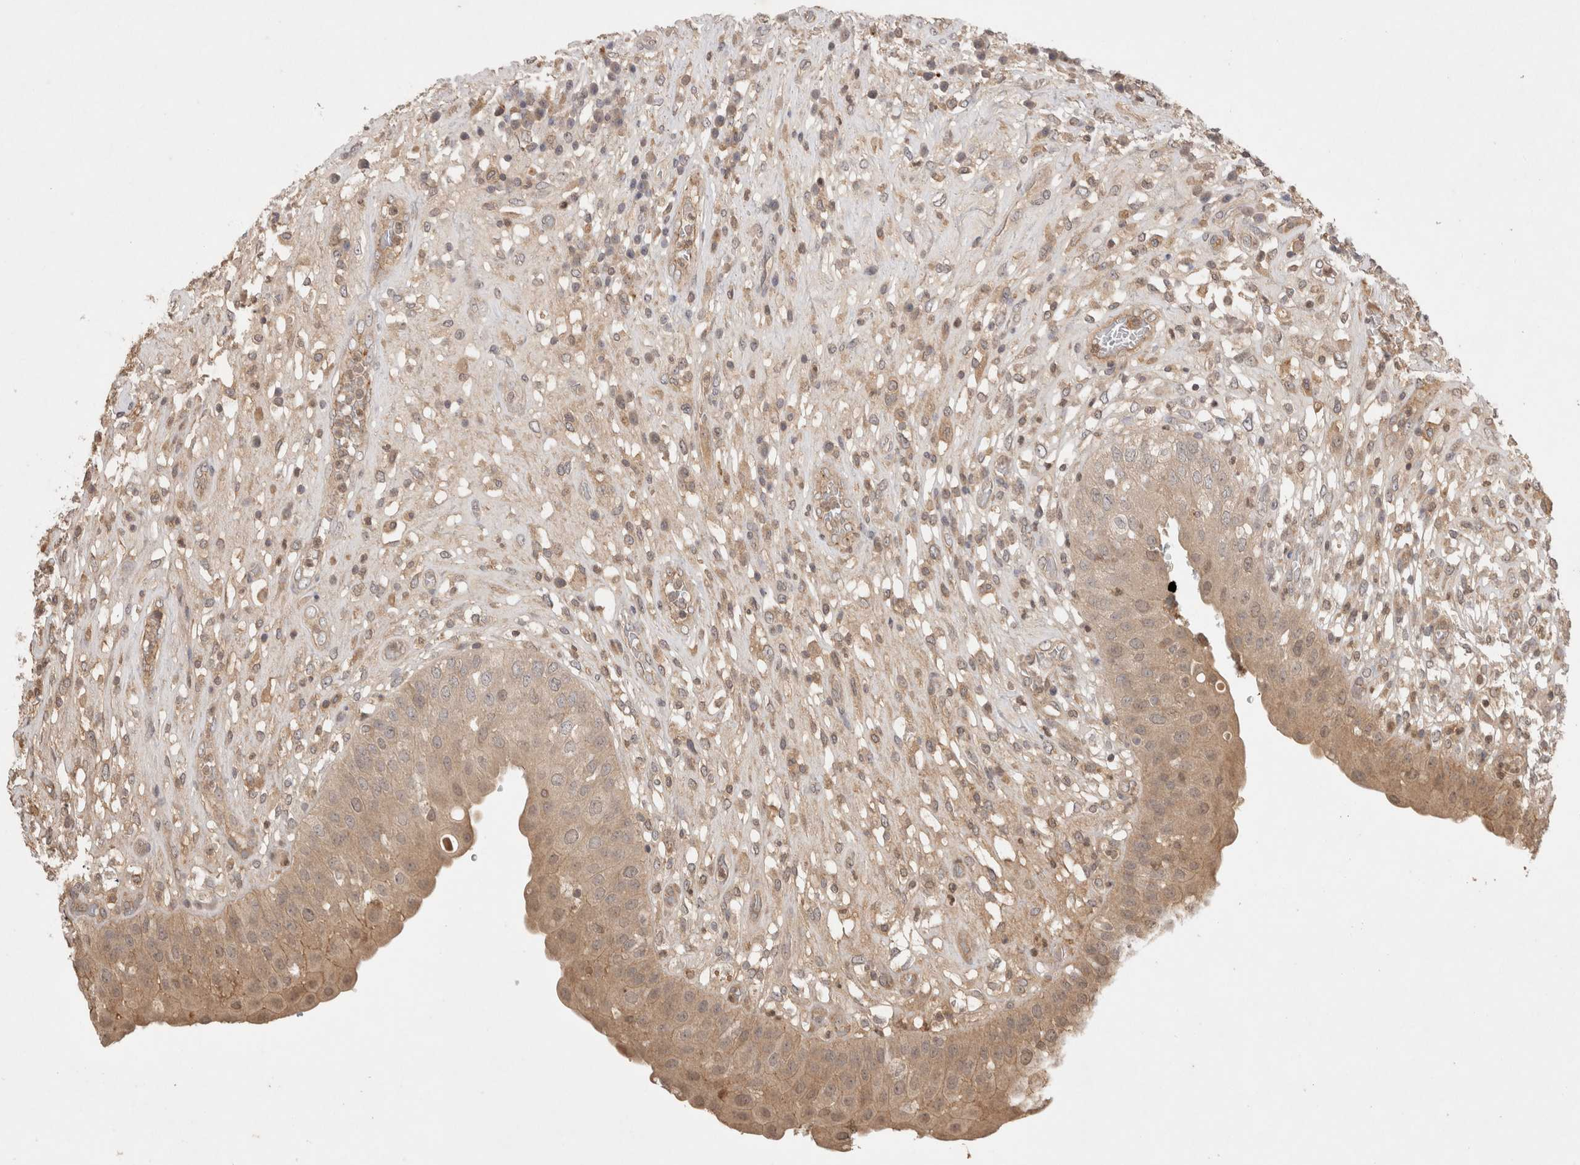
{"staining": {"intensity": "moderate", "quantity": ">75%", "location": "cytoplasmic/membranous"}, "tissue": "urinary bladder", "cell_type": "Urothelial cells", "image_type": "normal", "snomed": [{"axis": "morphology", "description": "Normal tissue, NOS"}, {"axis": "topography", "description": "Urinary bladder"}], "caption": "This is a micrograph of immunohistochemistry staining of unremarkable urinary bladder, which shows moderate positivity in the cytoplasmic/membranous of urothelial cells.", "gene": "PRMT3", "patient": {"sex": "female", "age": 62}}